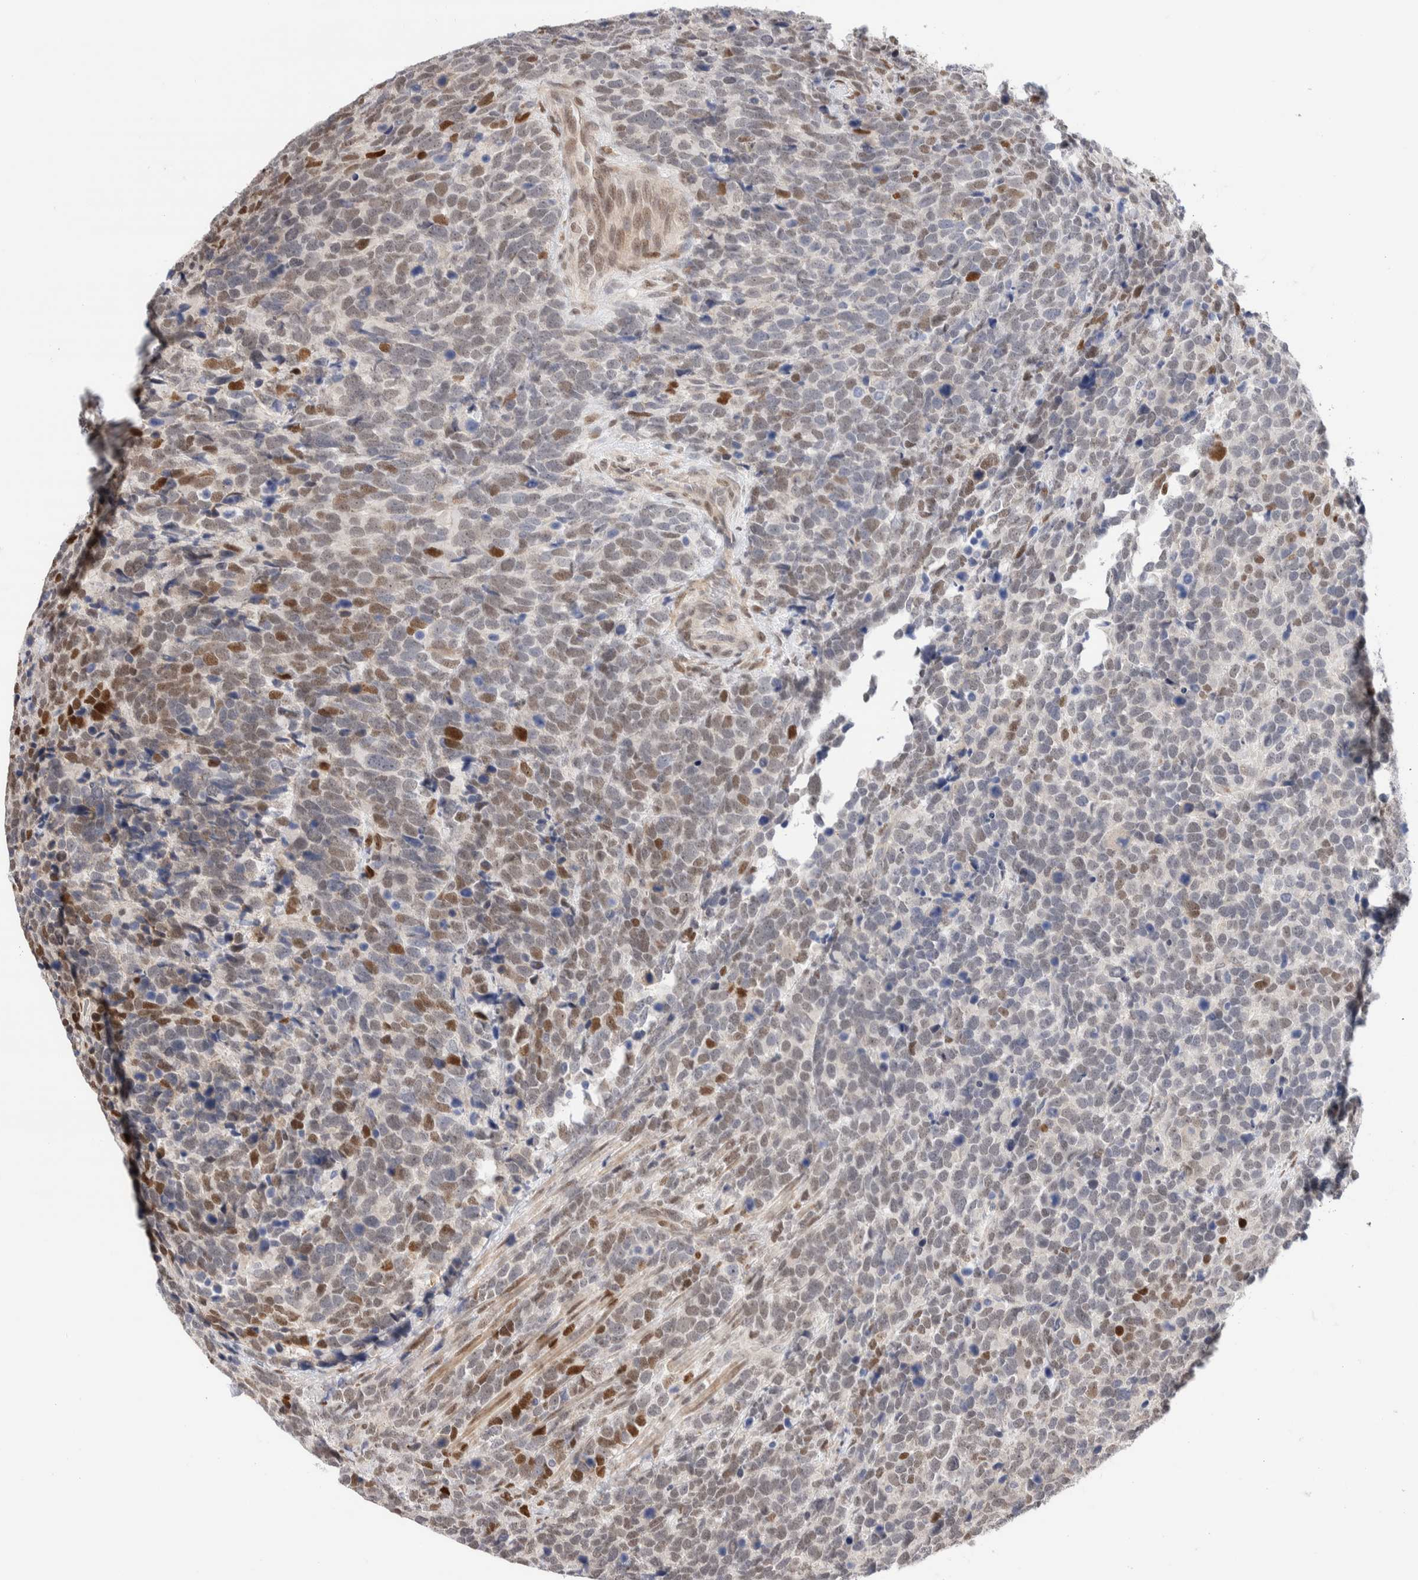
{"staining": {"intensity": "moderate", "quantity": "<25%", "location": "nuclear"}, "tissue": "urothelial cancer", "cell_type": "Tumor cells", "image_type": "cancer", "snomed": [{"axis": "morphology", "description": "Urothelial carcinoma, High grade"}, {"axis": "topography", "description": "Urinary bladder"}], "caption": "Moderate nuclear positivity is present in about <25% of tumor cells in high-grade urothelial carcinoma.", "gene": "NSMAF", "patient": {"sex": "female", "age": 82}}